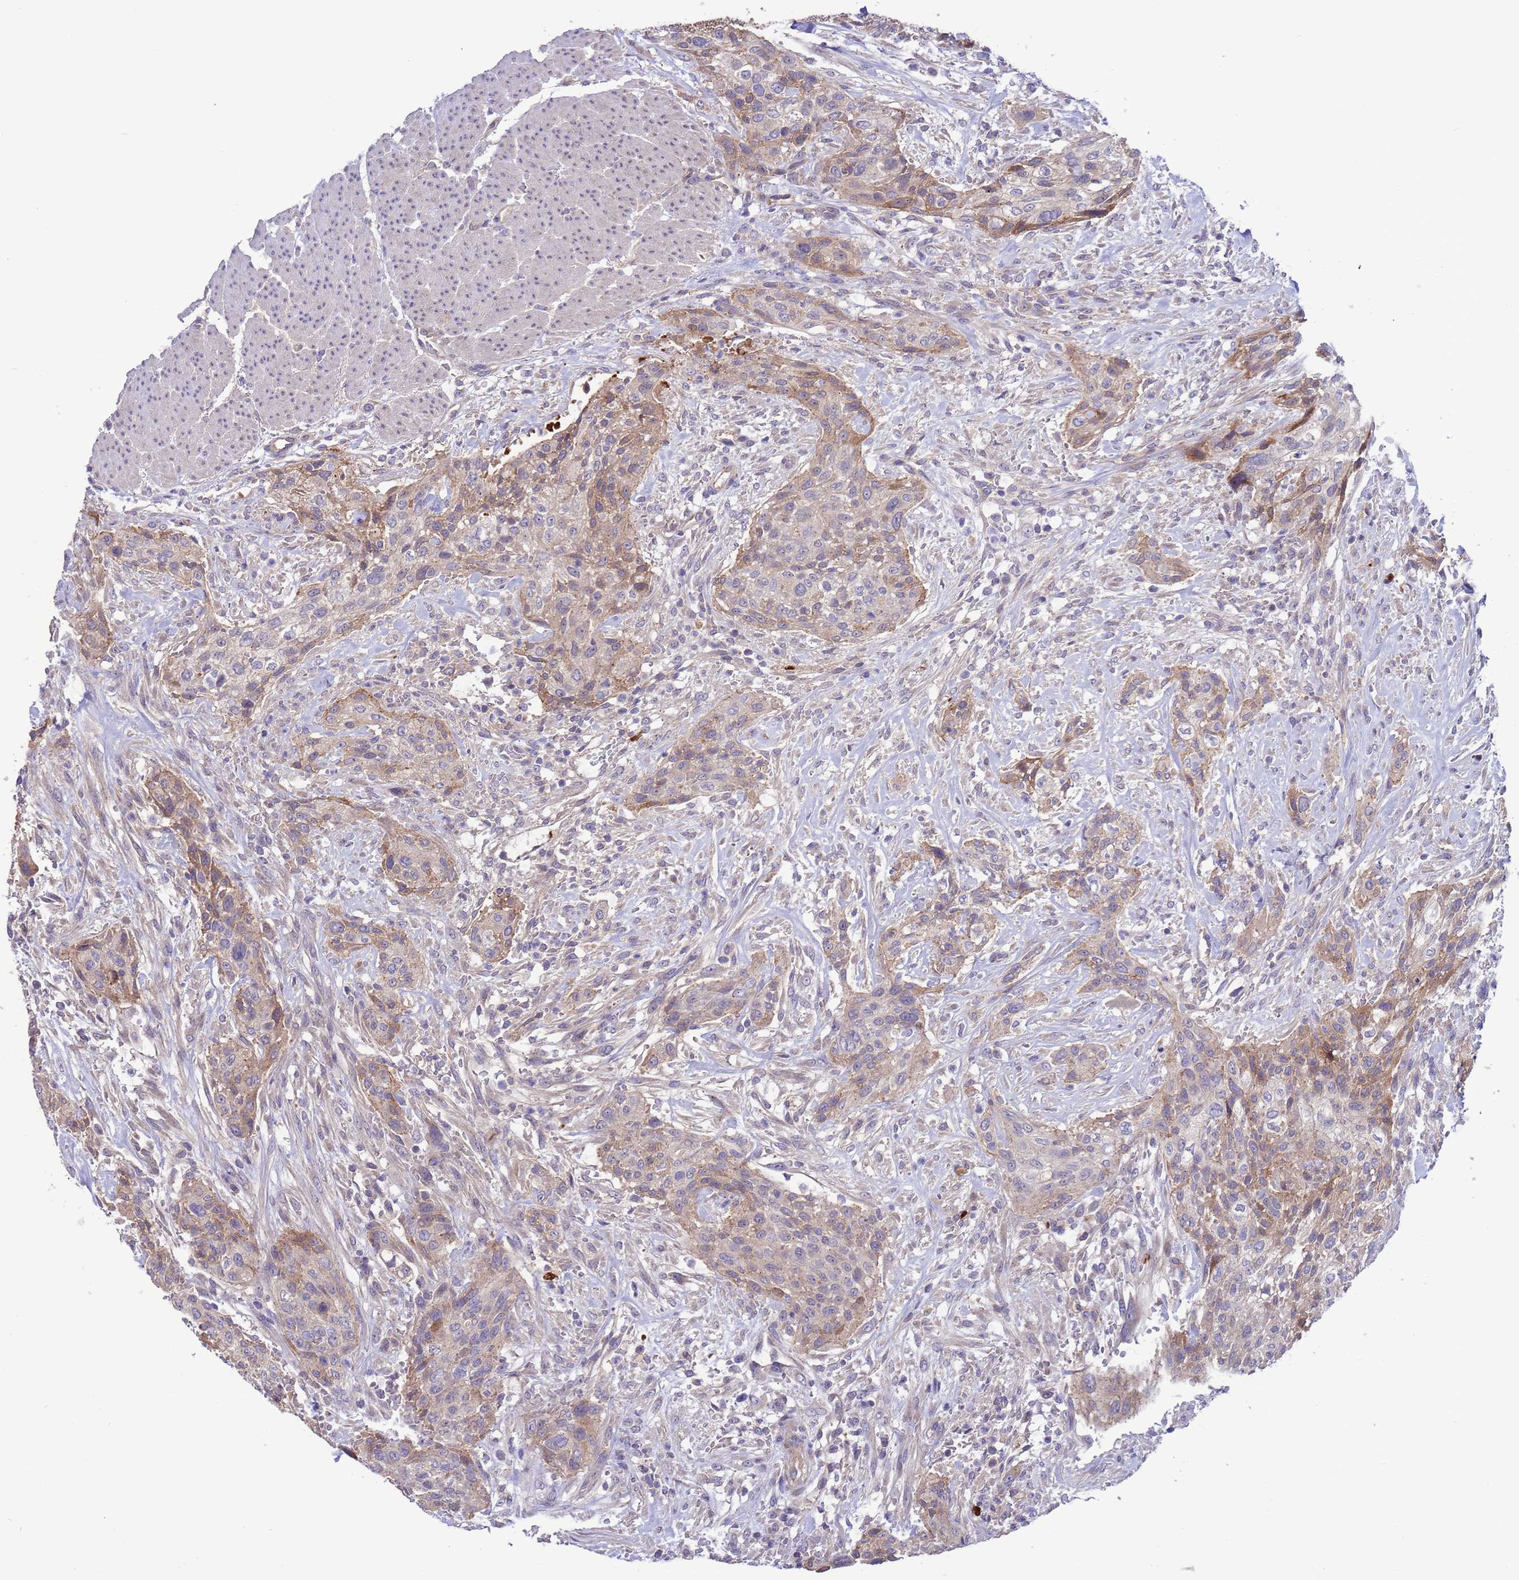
{"staining": {"intensity": "moderate", "quantity": "<25%", "location": "cytoplasmic/membranous"}, "tissue": "urothelial cancer", "cell_type": "Tumor cells", "image_type": "cancer", "snomed": [{"axis": "morphology", "description": "Urothelial carcinoma, High grade"}, {"axis": "topography", "description": "Urinary bladder"}], "caption": "A brown stain shows moderate cytoplasmic/membranous staining of a protein in urothelial carcinoma (high-grade) tumor cells. (DAB IHC with brightfield microscopy, high magnification).", "gene": "GJA10", "patient": {"sex": "male", "age": 35}}